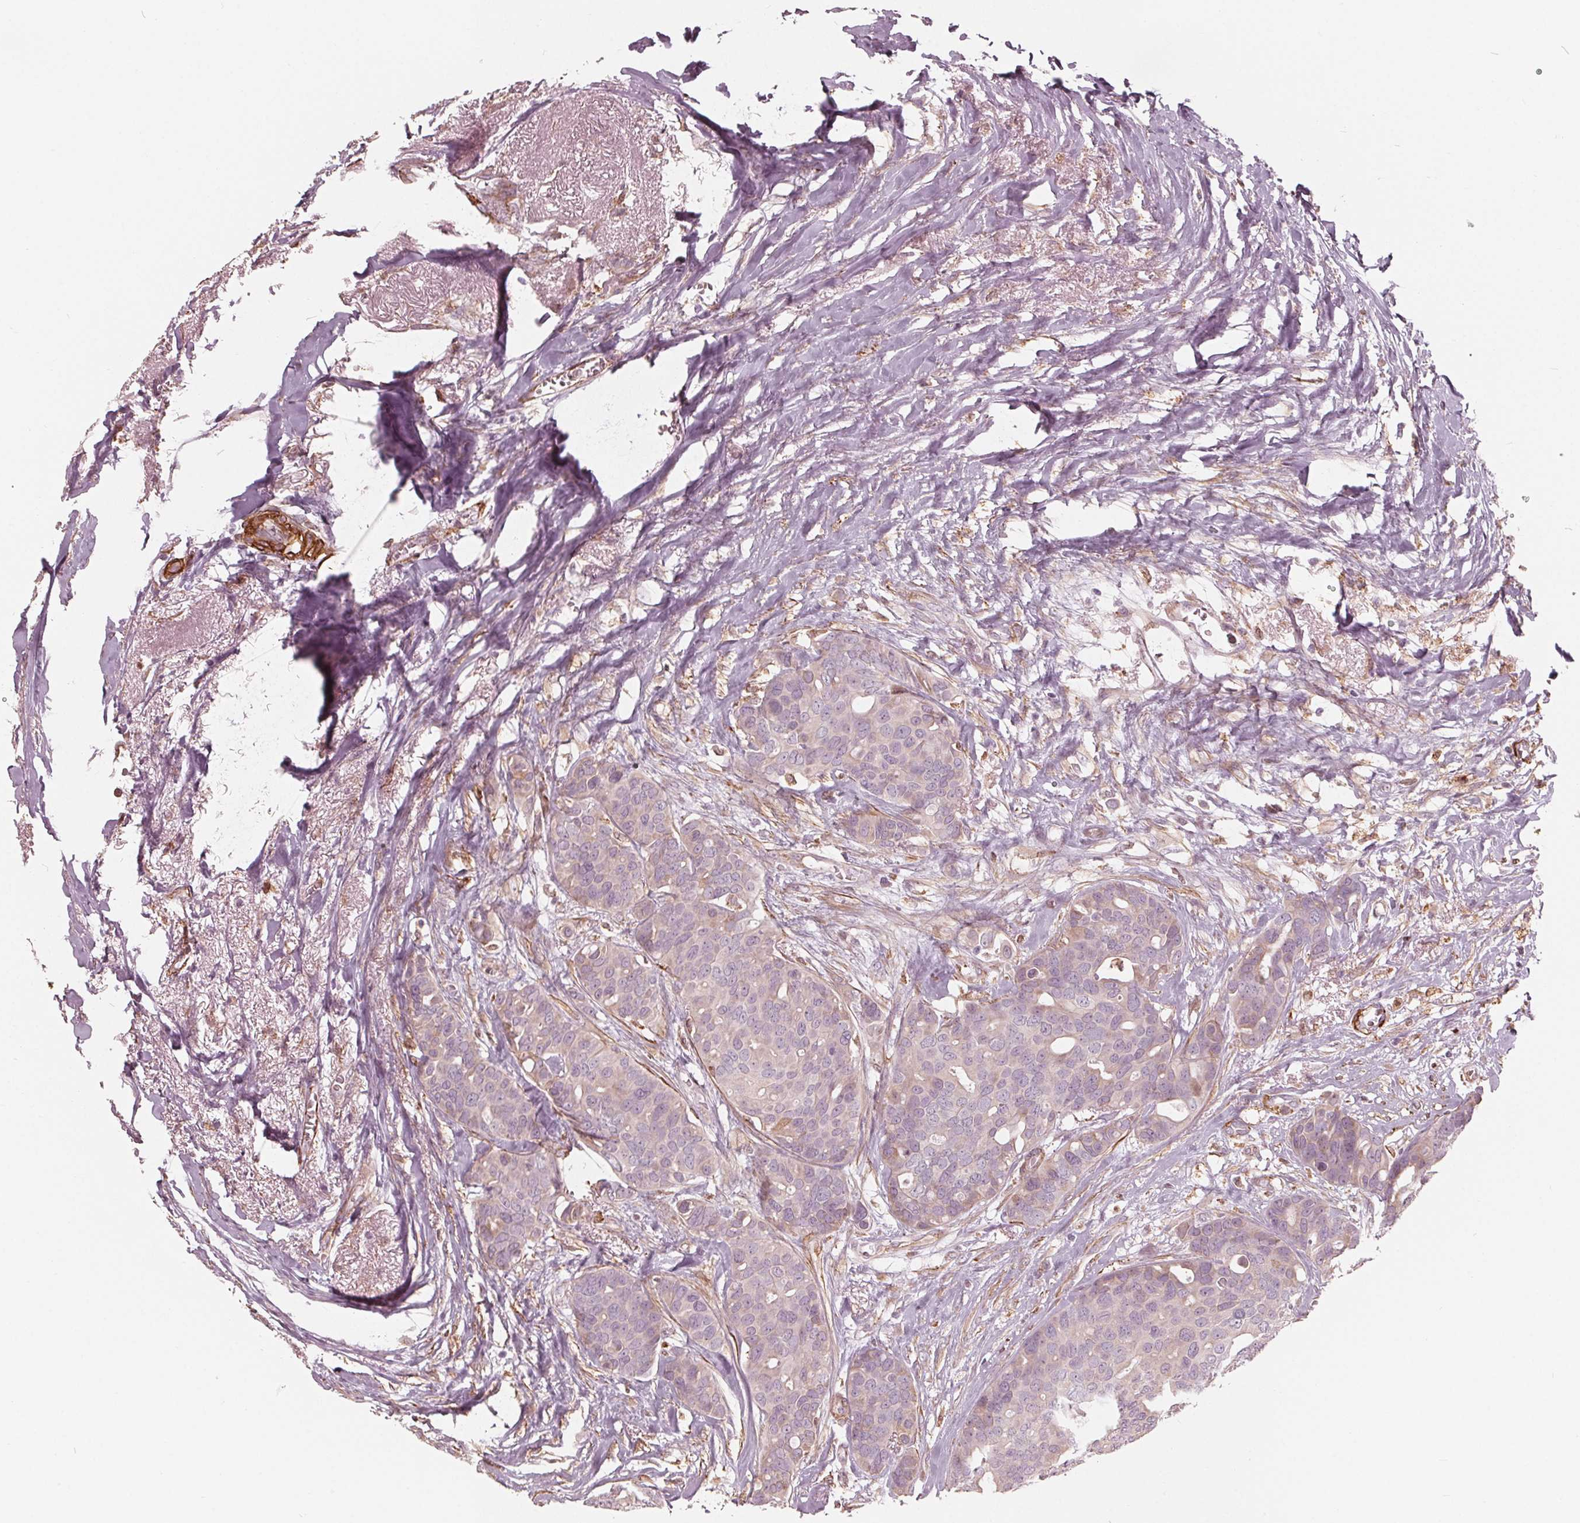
{"staining": {"intensity": "negative", "quantity": "none", "location": "none"}, "tissue": "breast cancer", "cell_type": "Tumor cells", "image_type": "cancer", "snomed": [{"axis": "morphology", "description": "Duct carcinoma"}, {"axis": "topography", "description": "Breast"}], "caption": "Breast cancer was stained to show a protein in brown. There is no significant positivity in tumor cells.", "gene": "MIER3", "patient": {"sex": "female", "age": 54}}